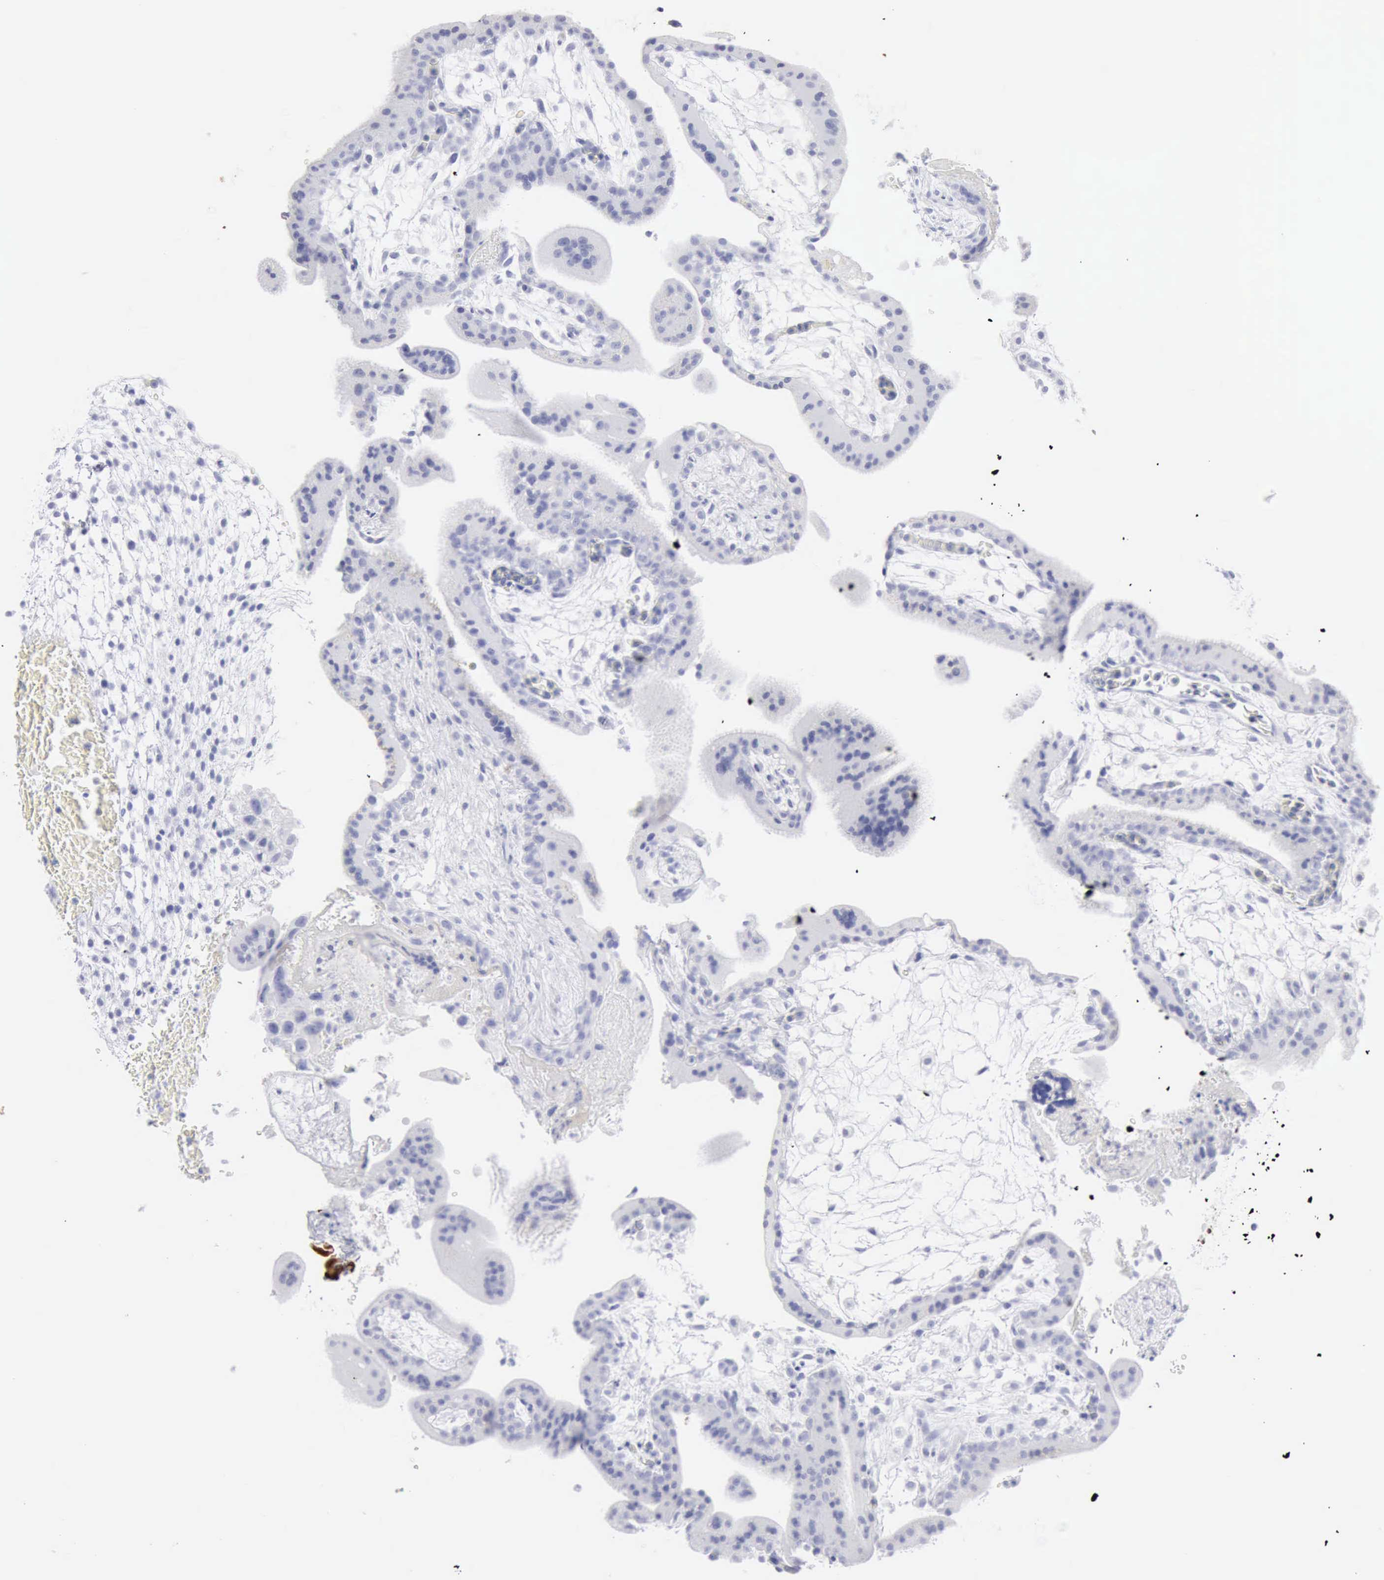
{"staining": {"intensity": "negative", "quantity": "none", "location": "none"}, "tissue": "placenta", "cell_type": "Decidual cells", "image_type": "normal", "snomed": [{"axis": "morphology", "description": "Normal tissue, NOS"}, {"axis": "topography", "description": "Placenta"}], "caption": "The image demonstrates no staining of decidual cells in unremarkable placenta.", "gene": "KRT5", "patient": {"sex": "female", "age": 35}}